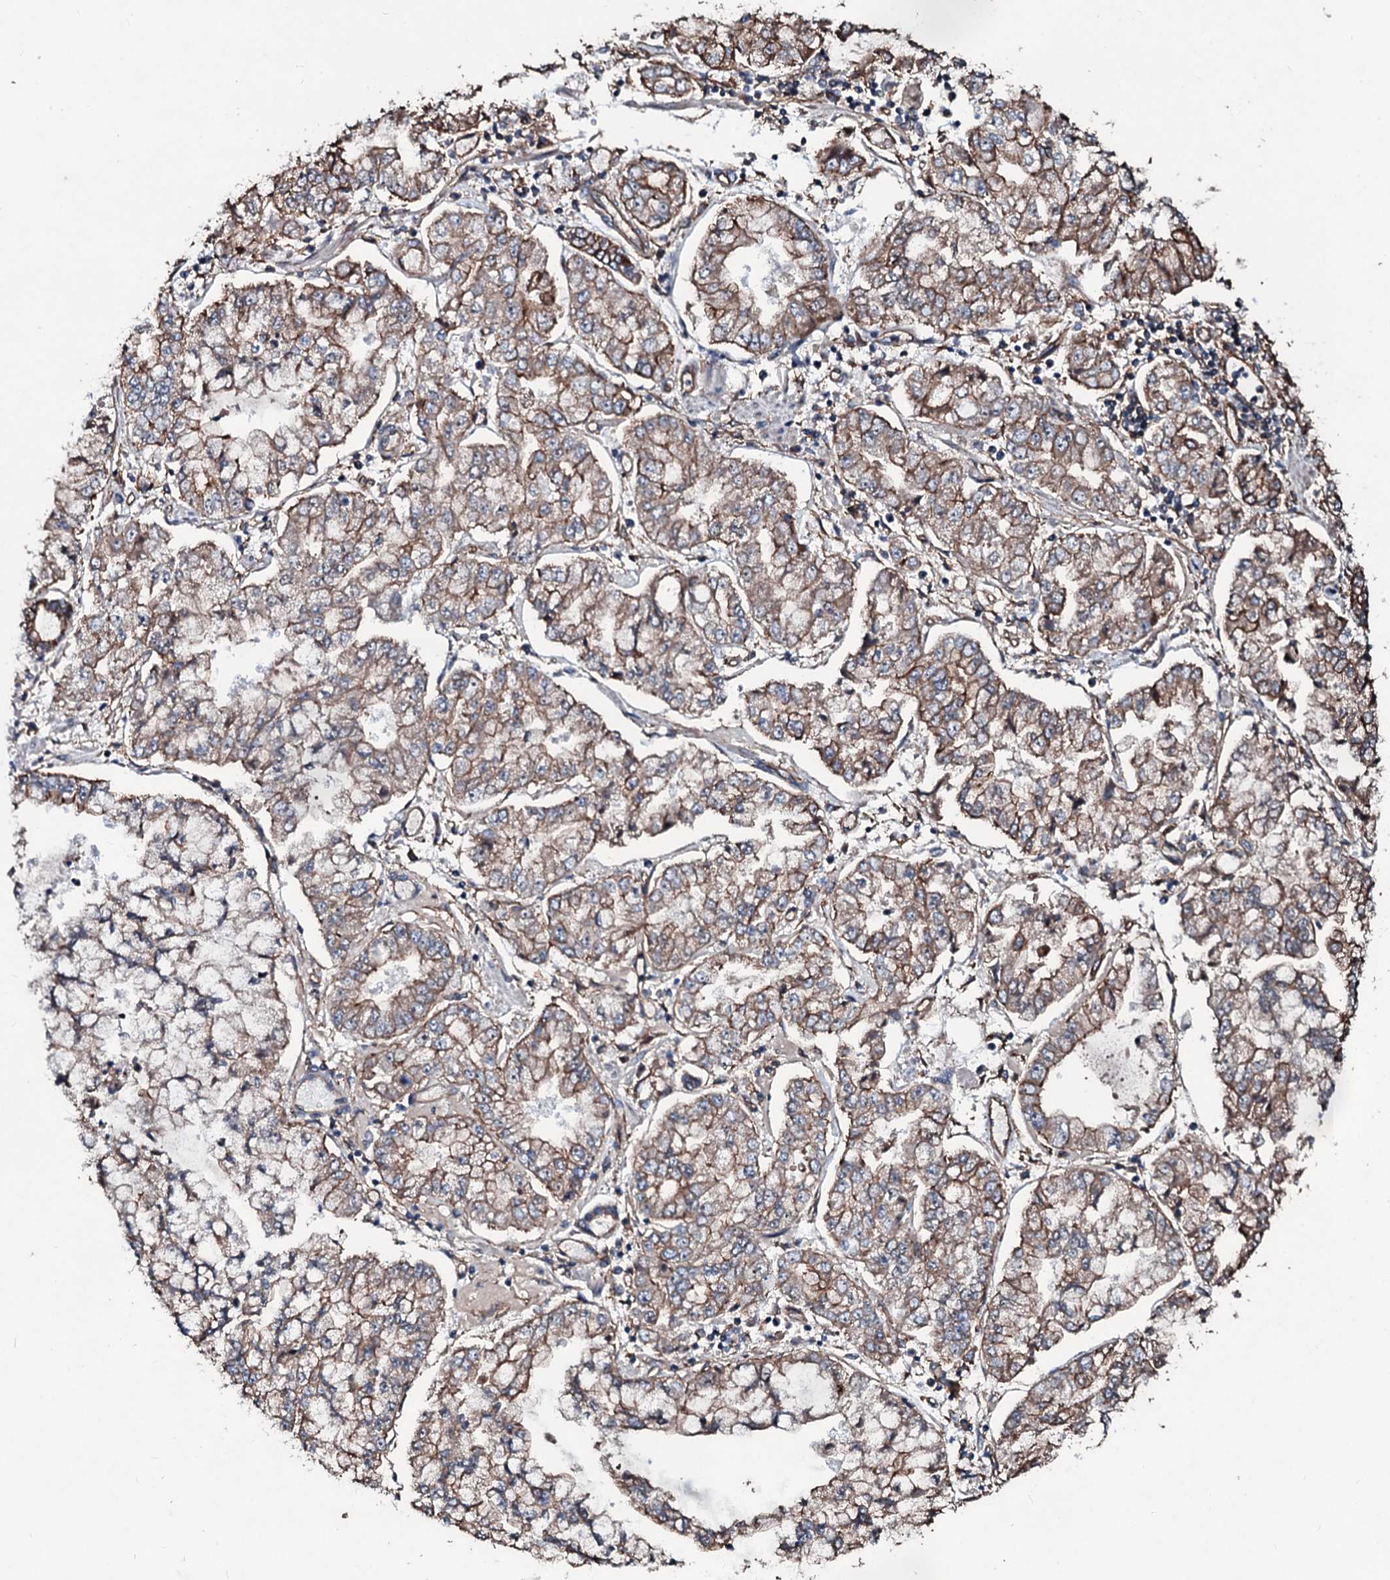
{"staining": {"intensity": "moderate", "quantity": "25%-75%", "location": "cytoplasmic/membranous"}, "tissue": "stomach cancer", "cell_type": "Tumor cells", "image_type": "cancer", "snomed": [{"axis": "morphology", "description": "Adenocarcinoma, NOS"}, {"axis": "topography", "description": "Stomach"}], "caption": "IHC of adenocarcinoma (stomach) shows medium levels of moderate cytoplasmic/membranous staining in about 25%-75% of tumor cells.", "gene": "DMAC2", "patient": {"sex": "male", "age": 76}}